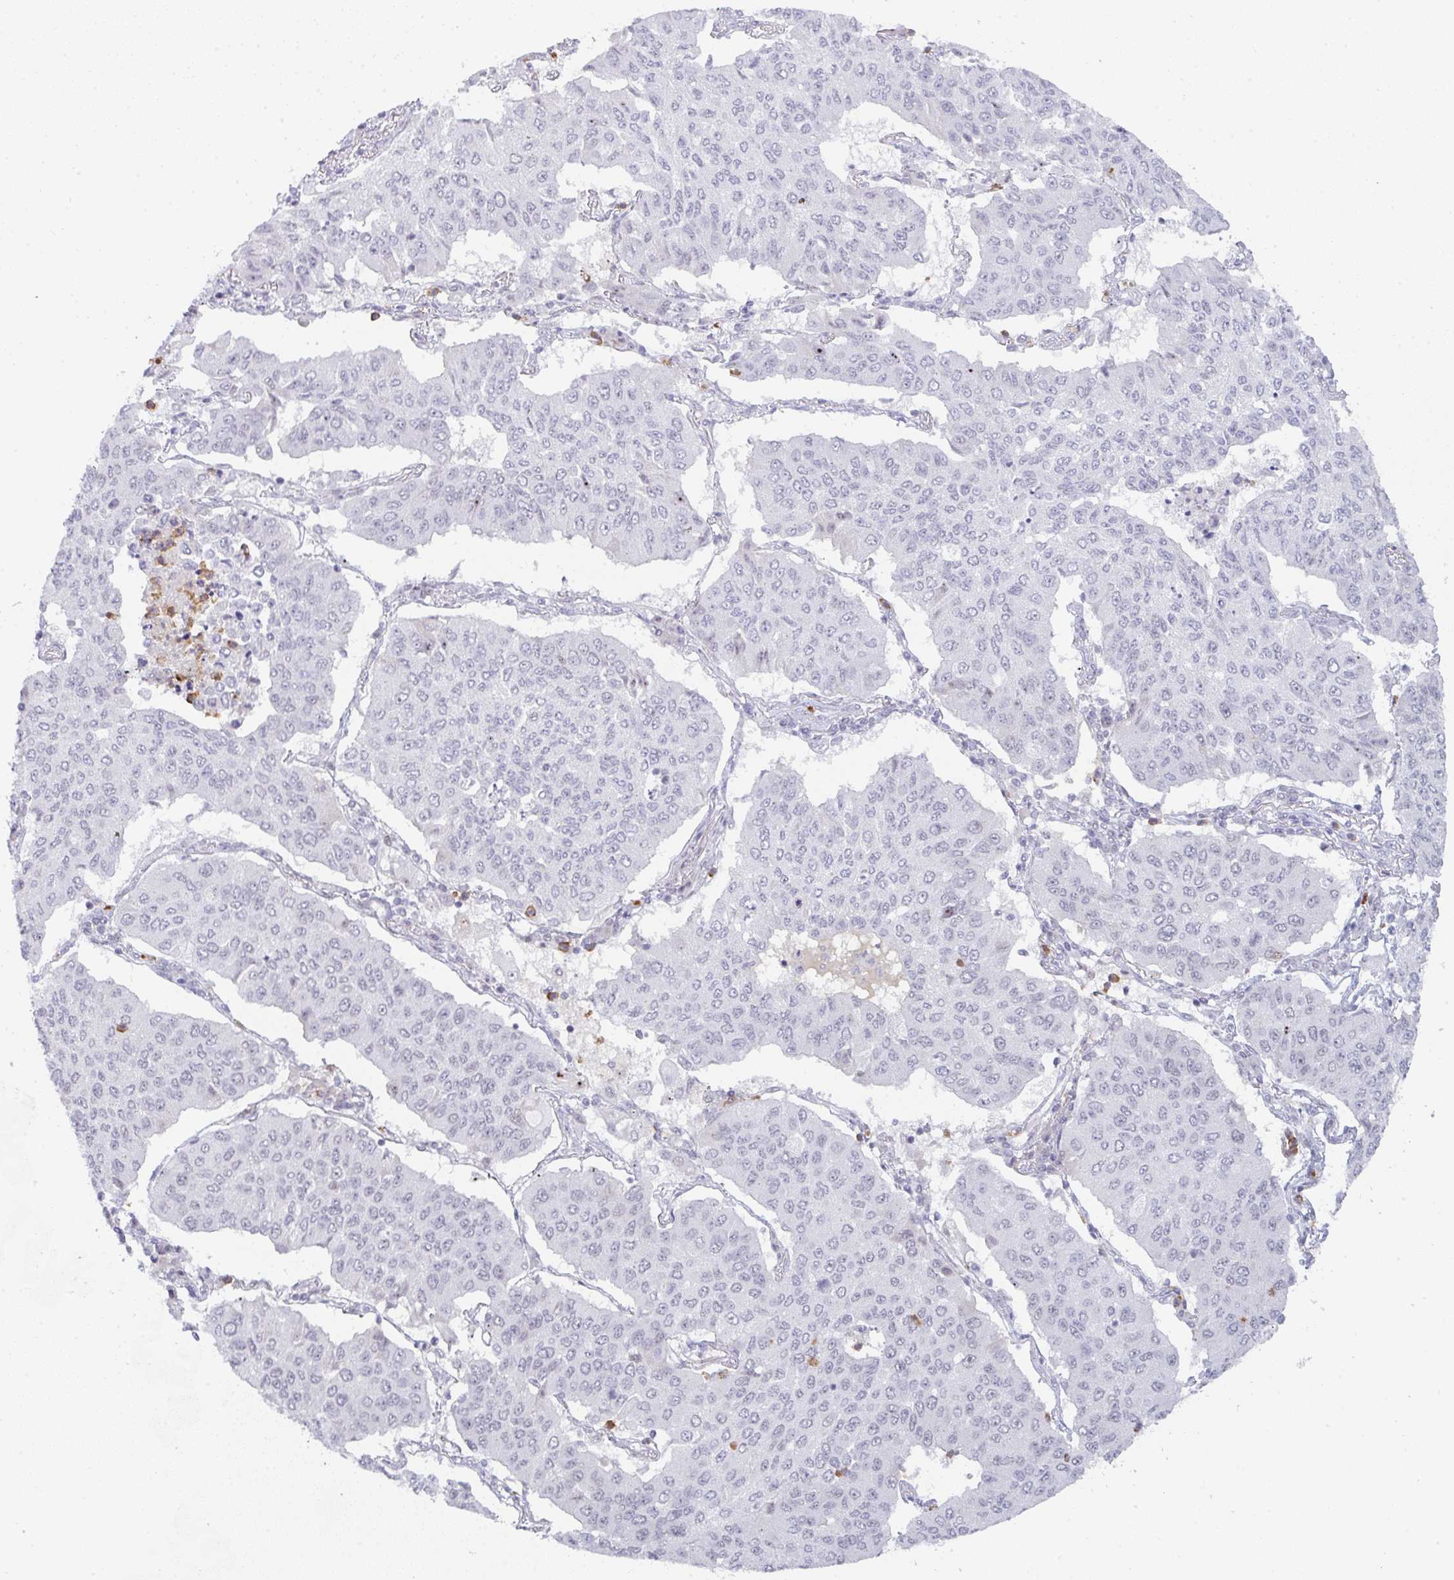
{"staining": {"intensity": "negative", "quantity": "none", "location": "none"}, "tissue": "lung cancer", "cell_type": "Tumor cells", "image_type": "cancer", "snomed": [{"axis": "morphology", "description": "Squamous cell carcinoma, NOS"}, {"axis": "topography", "description": "Lung"}], "caption": "This is a micrograph of immunohistochemistry (IHC) staining of lung cancer, which shows no positivity in tumor cells.", "gene": "LIN54", "patient": {"sex": "male", "age": 74}}